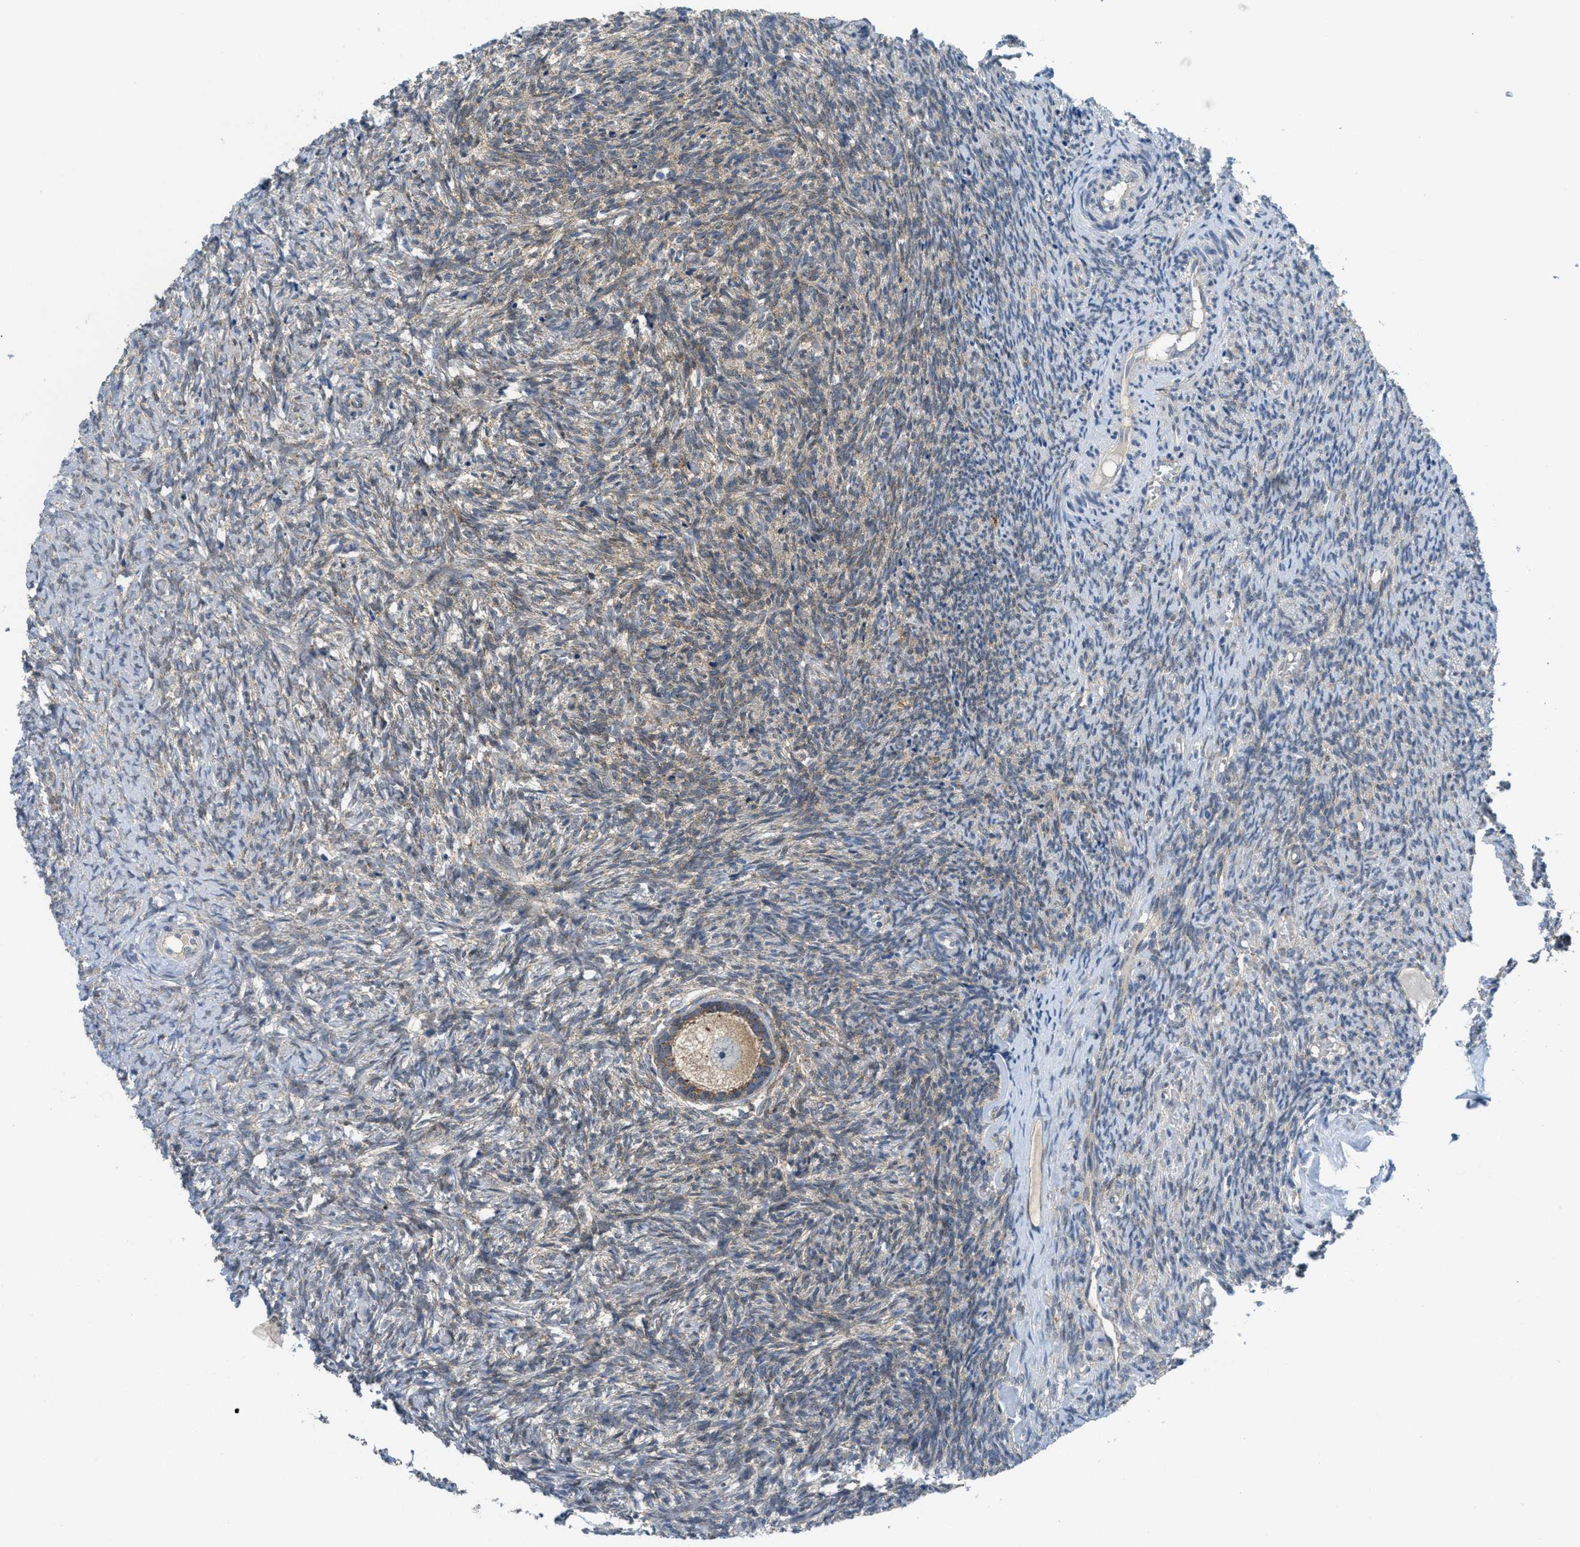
{"staining": {"intensity": "weak", "quantity": "25%-75%", "location": "cytoplasmic/membranous"}, "tissue": "ovary", "cell_type": "Follicle cells", "image_type": "normal", "snomed": [{"axis": "morphology", "description": "Normal tissue, NOS"}, {"axis": "topography", "description": "Ovary"}], "caption": "This is an image of immunohistochemistry (IHC) staining of normal ovary, which shows weak expression in the cytoplasmic/membranous of follicle cells.", "gene": "ZFYVE9", "patient": {"sex": "female", "age": 41}}